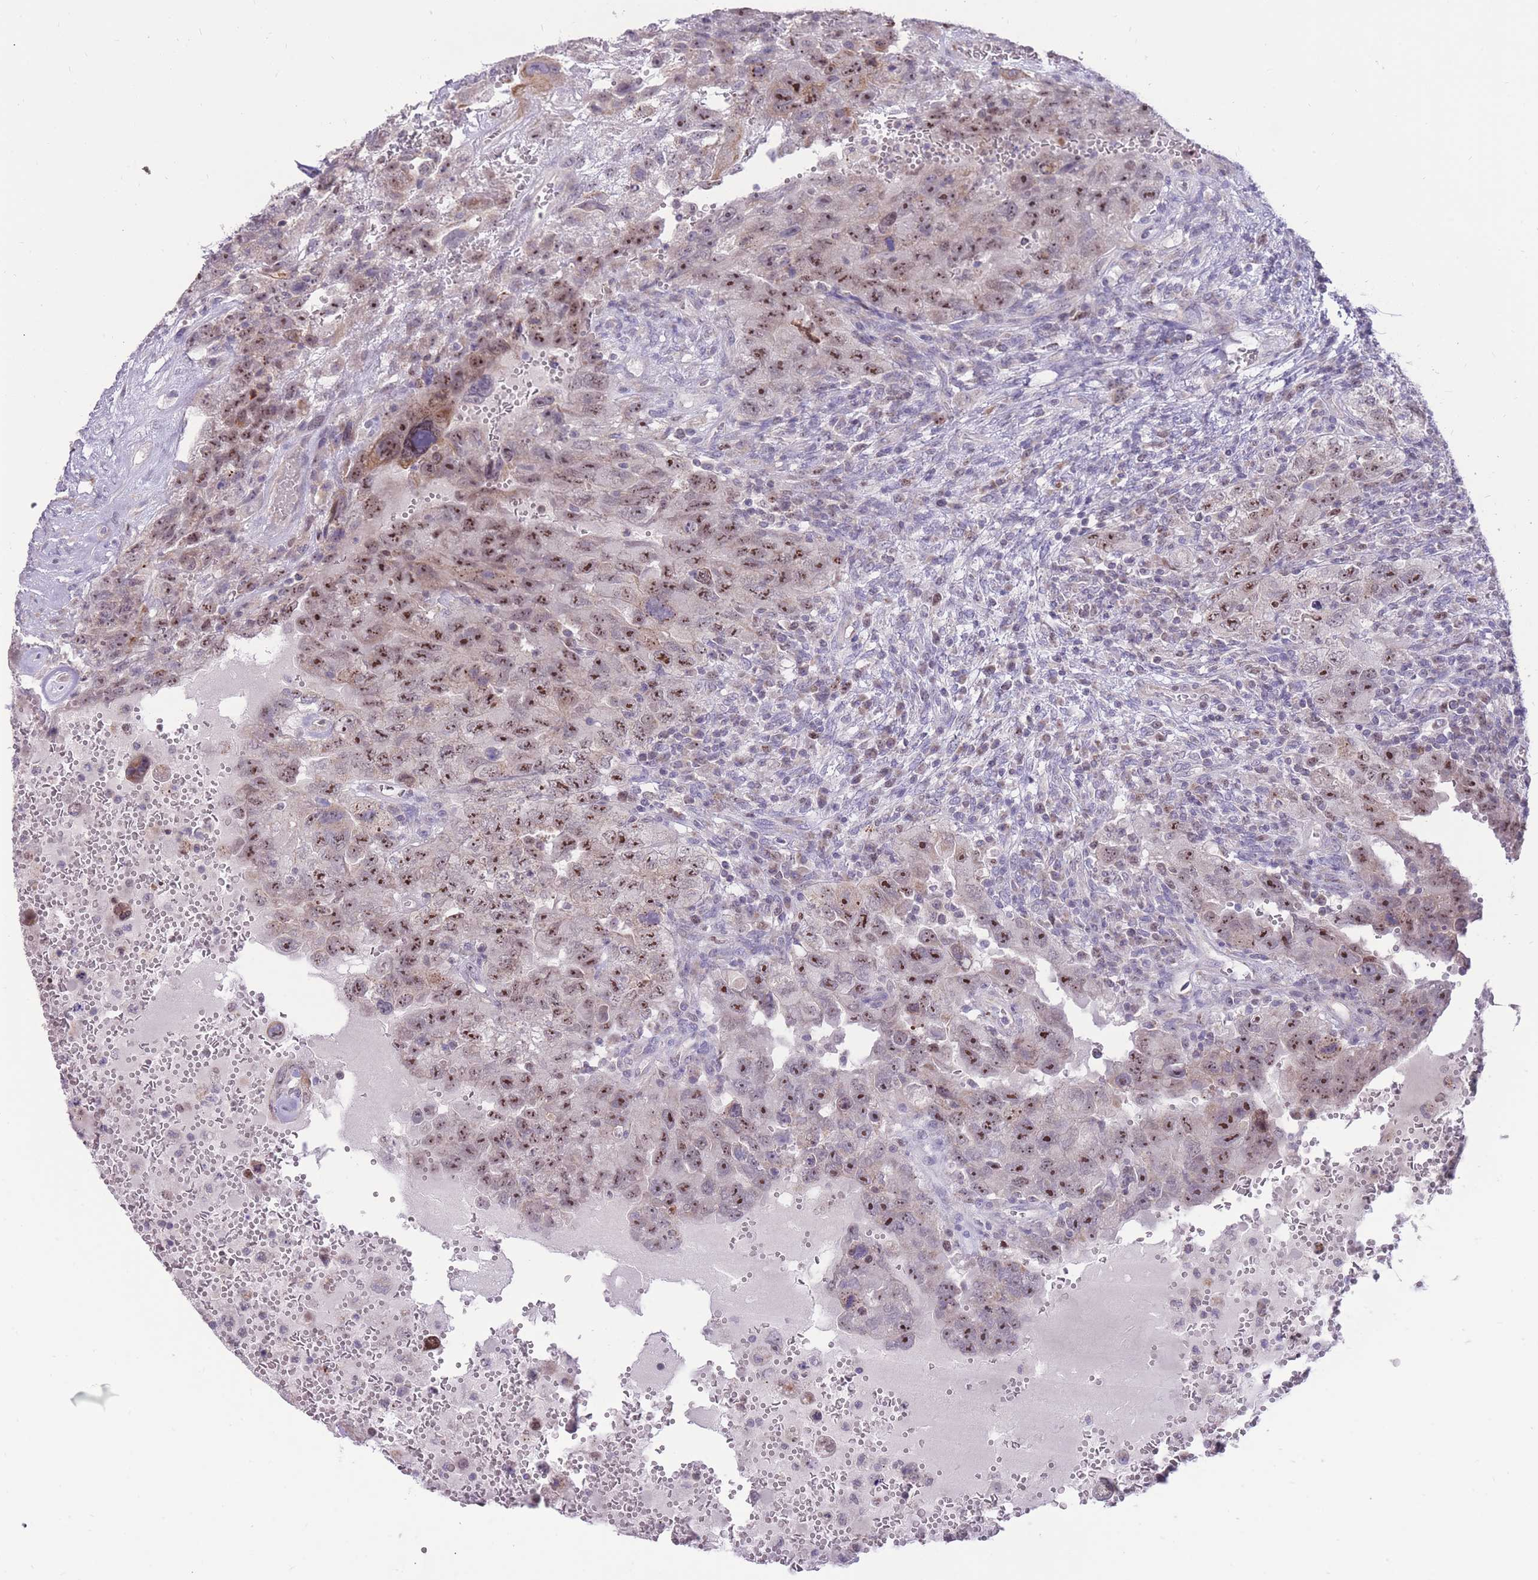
{"staining": {"intensity": "strong", "quantity": ">75%", "location": "nuclear"}, "tissue": "testis cancer", "cell_type": "Tumor cells", "image_type": "cancer", "snomed": [{"axis": "morphology", "description": "Carcinoma, Embryonal, NOS"}, {"axis": "topography", "description": "Testis"}], "caption": "Immunohistochemistry (IHC) photomicrograph of neoplastic tissue: testis cancer (embryonal carcinoma) stained using IHC reveals high levels of strong protein expression localized specifically in the nuclear of tumor cells, appearing as a nuclear brown color.", "gene": "MCIDAS", "patient": {"sex": "male", "age": 26}}